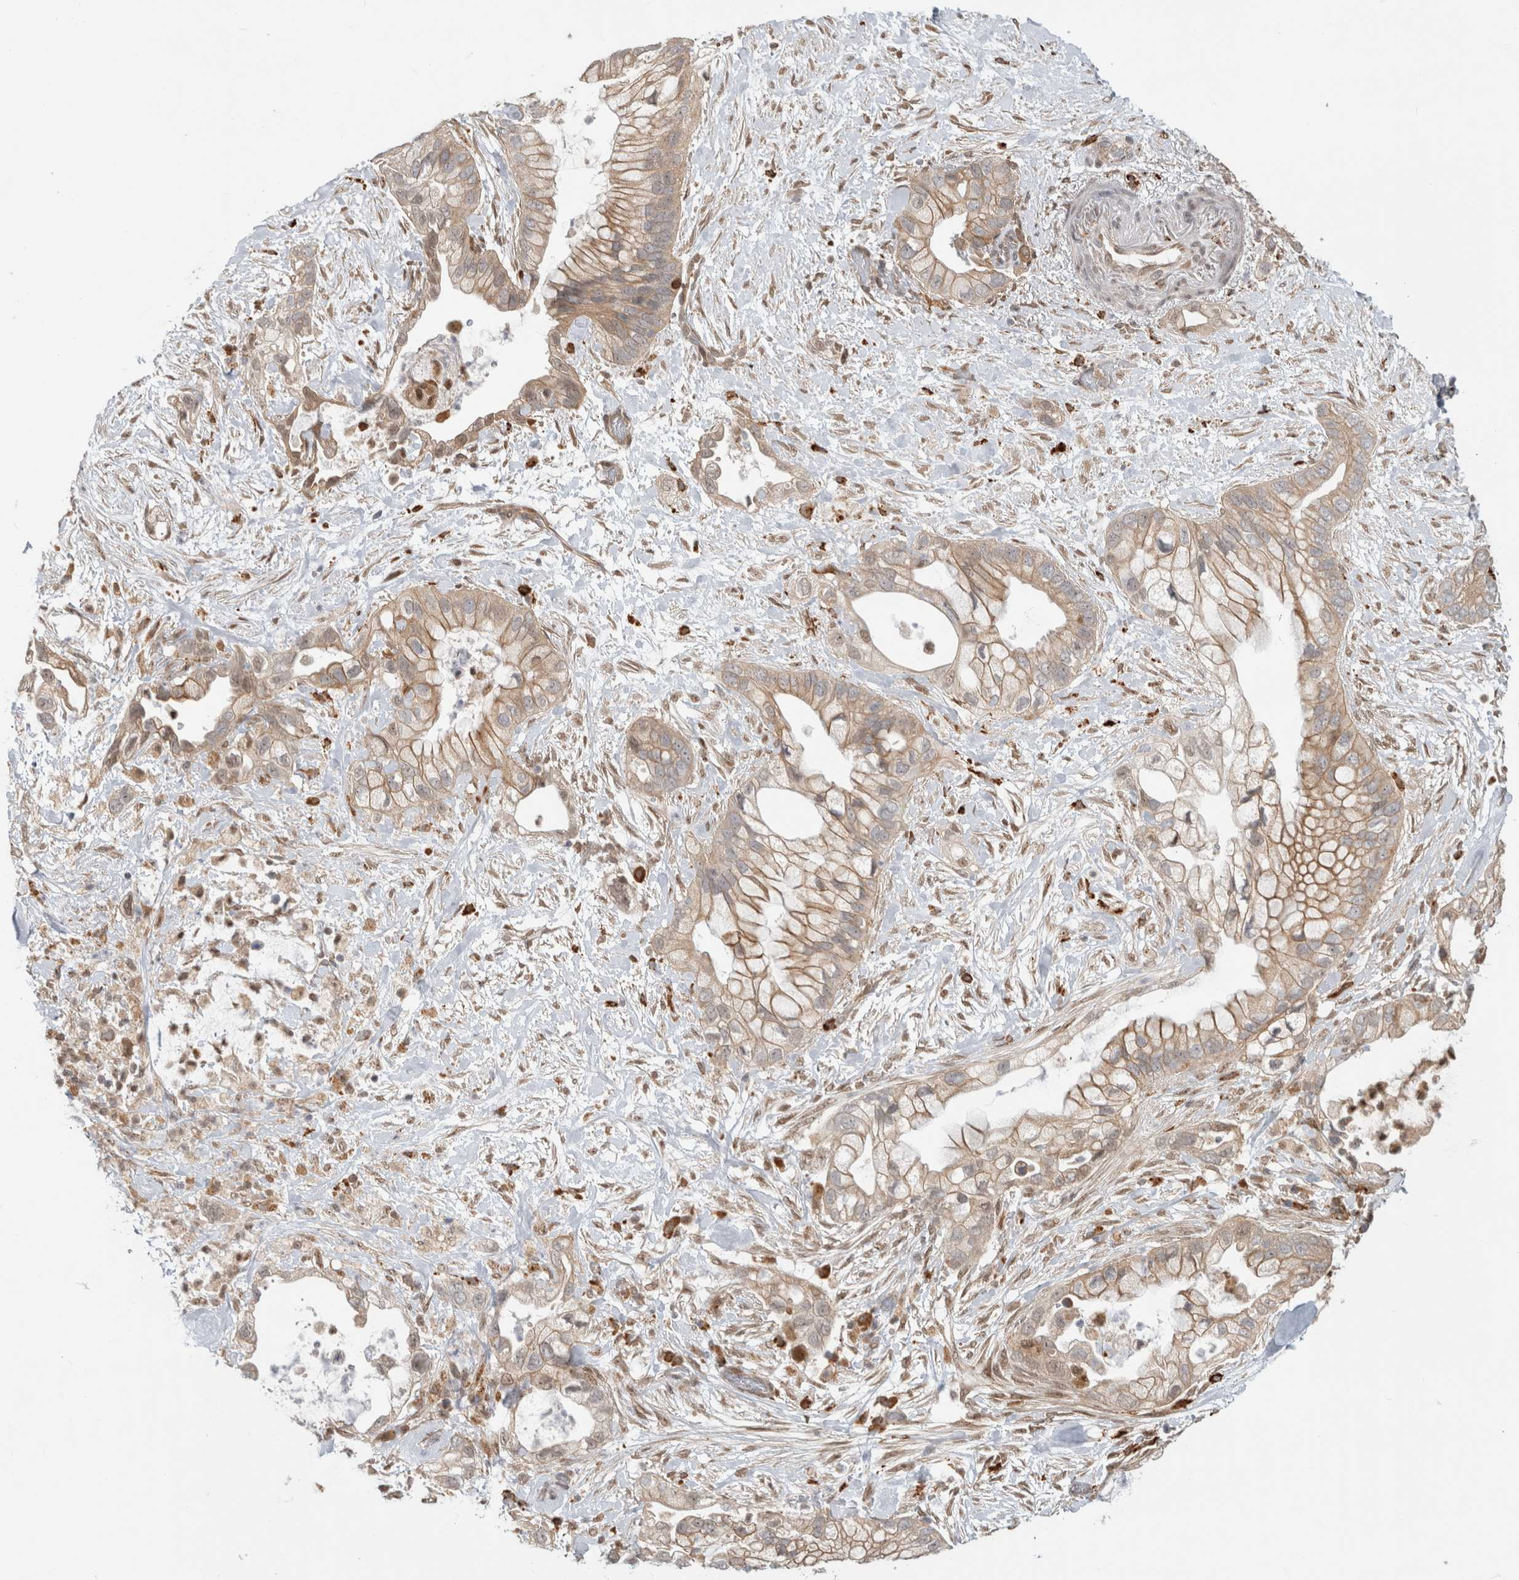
{"staining": {"intensity": "weak", "quantity": ">75%", "location": "cytoplasmic/membranous"}, "tissue": "pancreatic cancer", "cell_type": "Tumor cells", "image_type": "cancer", "snomed": [{"axis": "morphology", "description": "Adenocarcinoma, NOS"}, {"axis": "topography", "description": "Pancreas"}], "caption": "DAB (3,3'-diaminobenzidine) immunohistochemical staining of human pancreatic cancer (adenocarcinoma) shows weak cytoplasmic/membranous protein staining in approximately >75% of tumor cells.", "gene": "NAB2", "patient": {"sex": "male", "age": 53}}